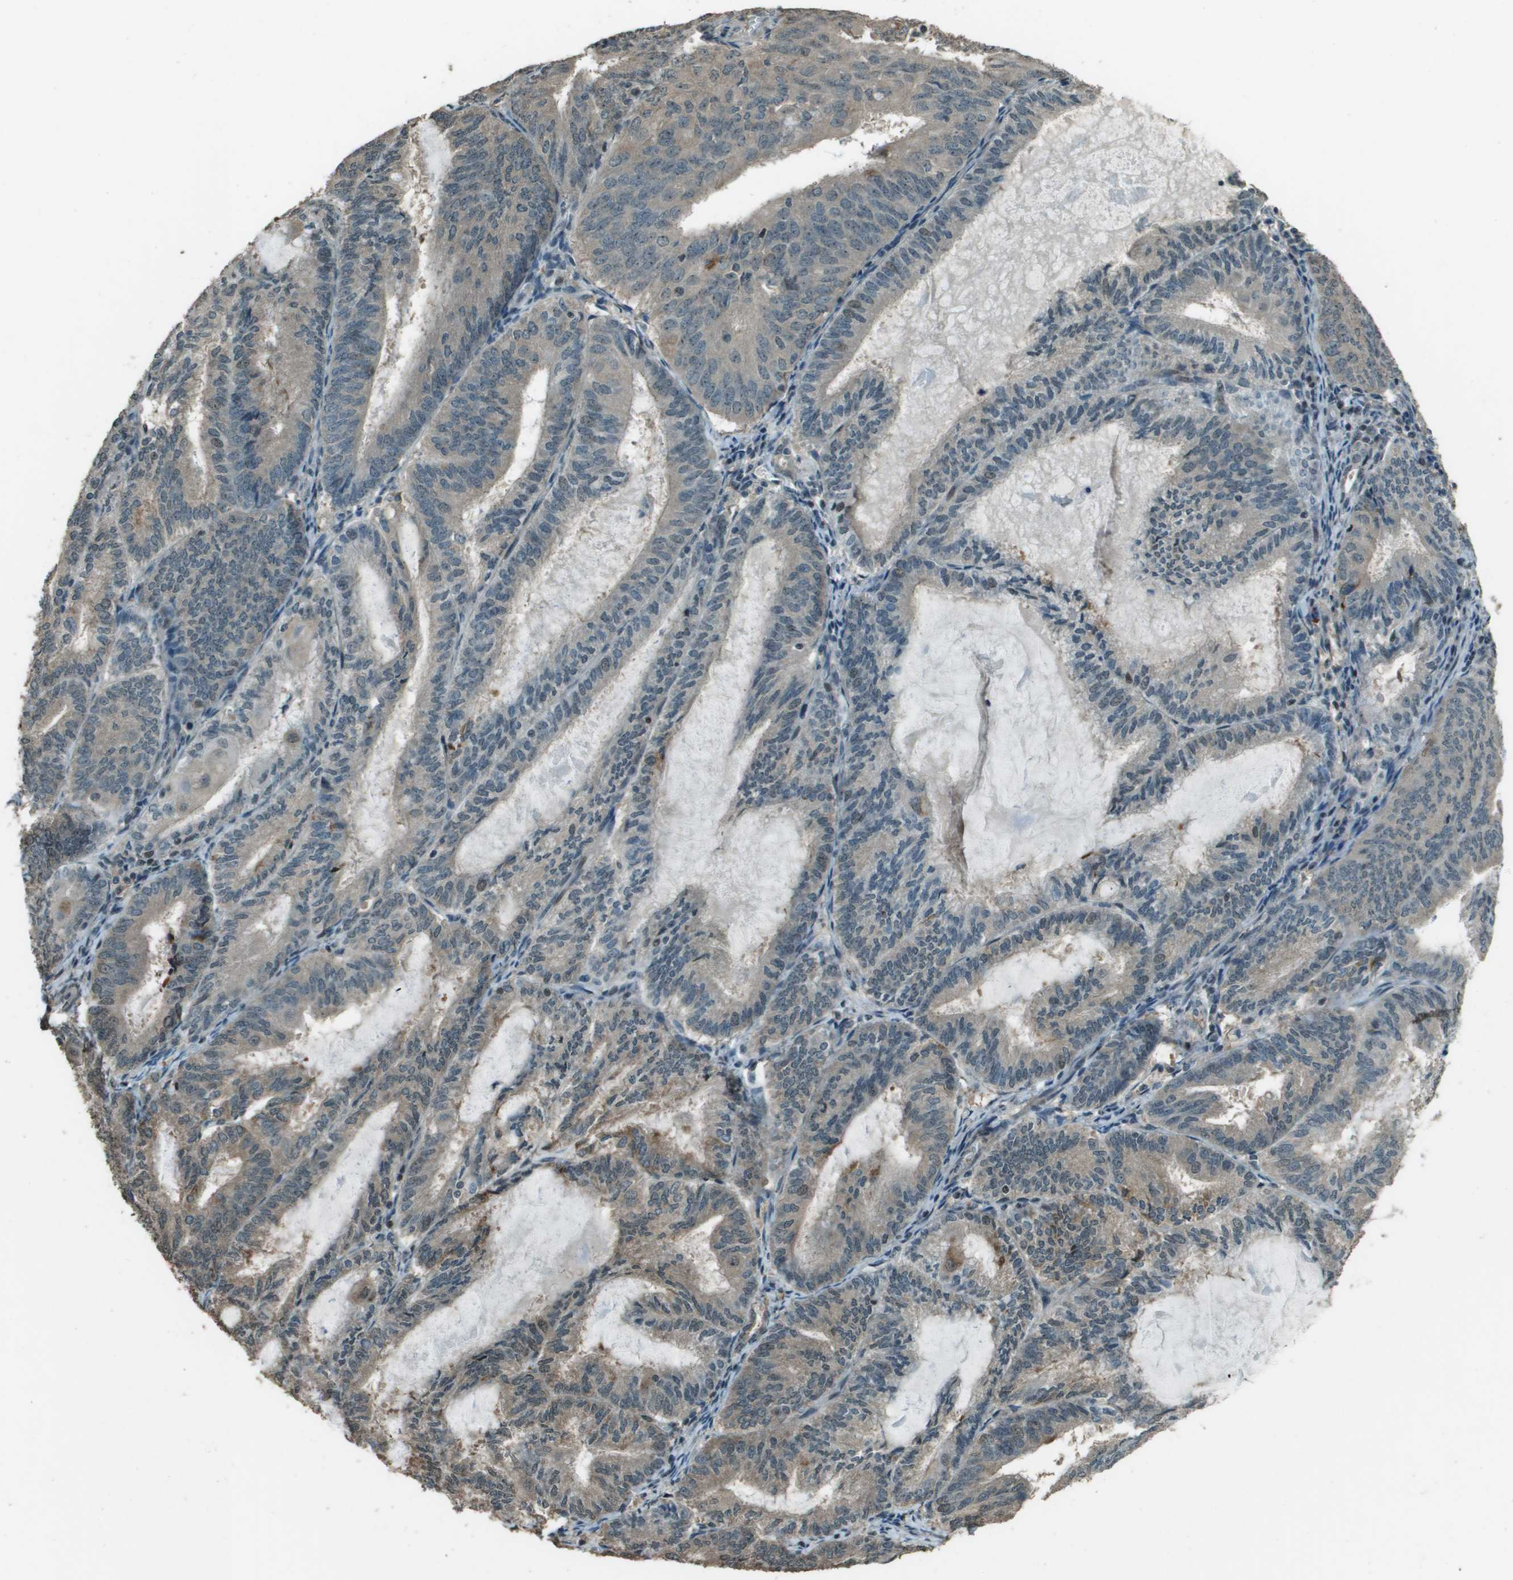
{"staining": {"intensity": "weak", "quantity": "25%-75%", "location": "cytoplasmic/membranous"}, "tissue": "endometrial cancer", "cell_type": "Tumor cells", "image_type": "cancer", "snomed": [{"axis": "morphology", "description": "Adenocarcinoma, NOS"}, {"axis": "topography", "description": "Endometrium"}], "caption": "Immunohistochemical staining of endometrial cancer (adenocarcinoma) demonstrates low levels of weak cytoplasmic/membranous positivity in about 25%-75% of tumor cells.", "gene": "SDC3", "patient": {"sex": "female", "age": 81}}